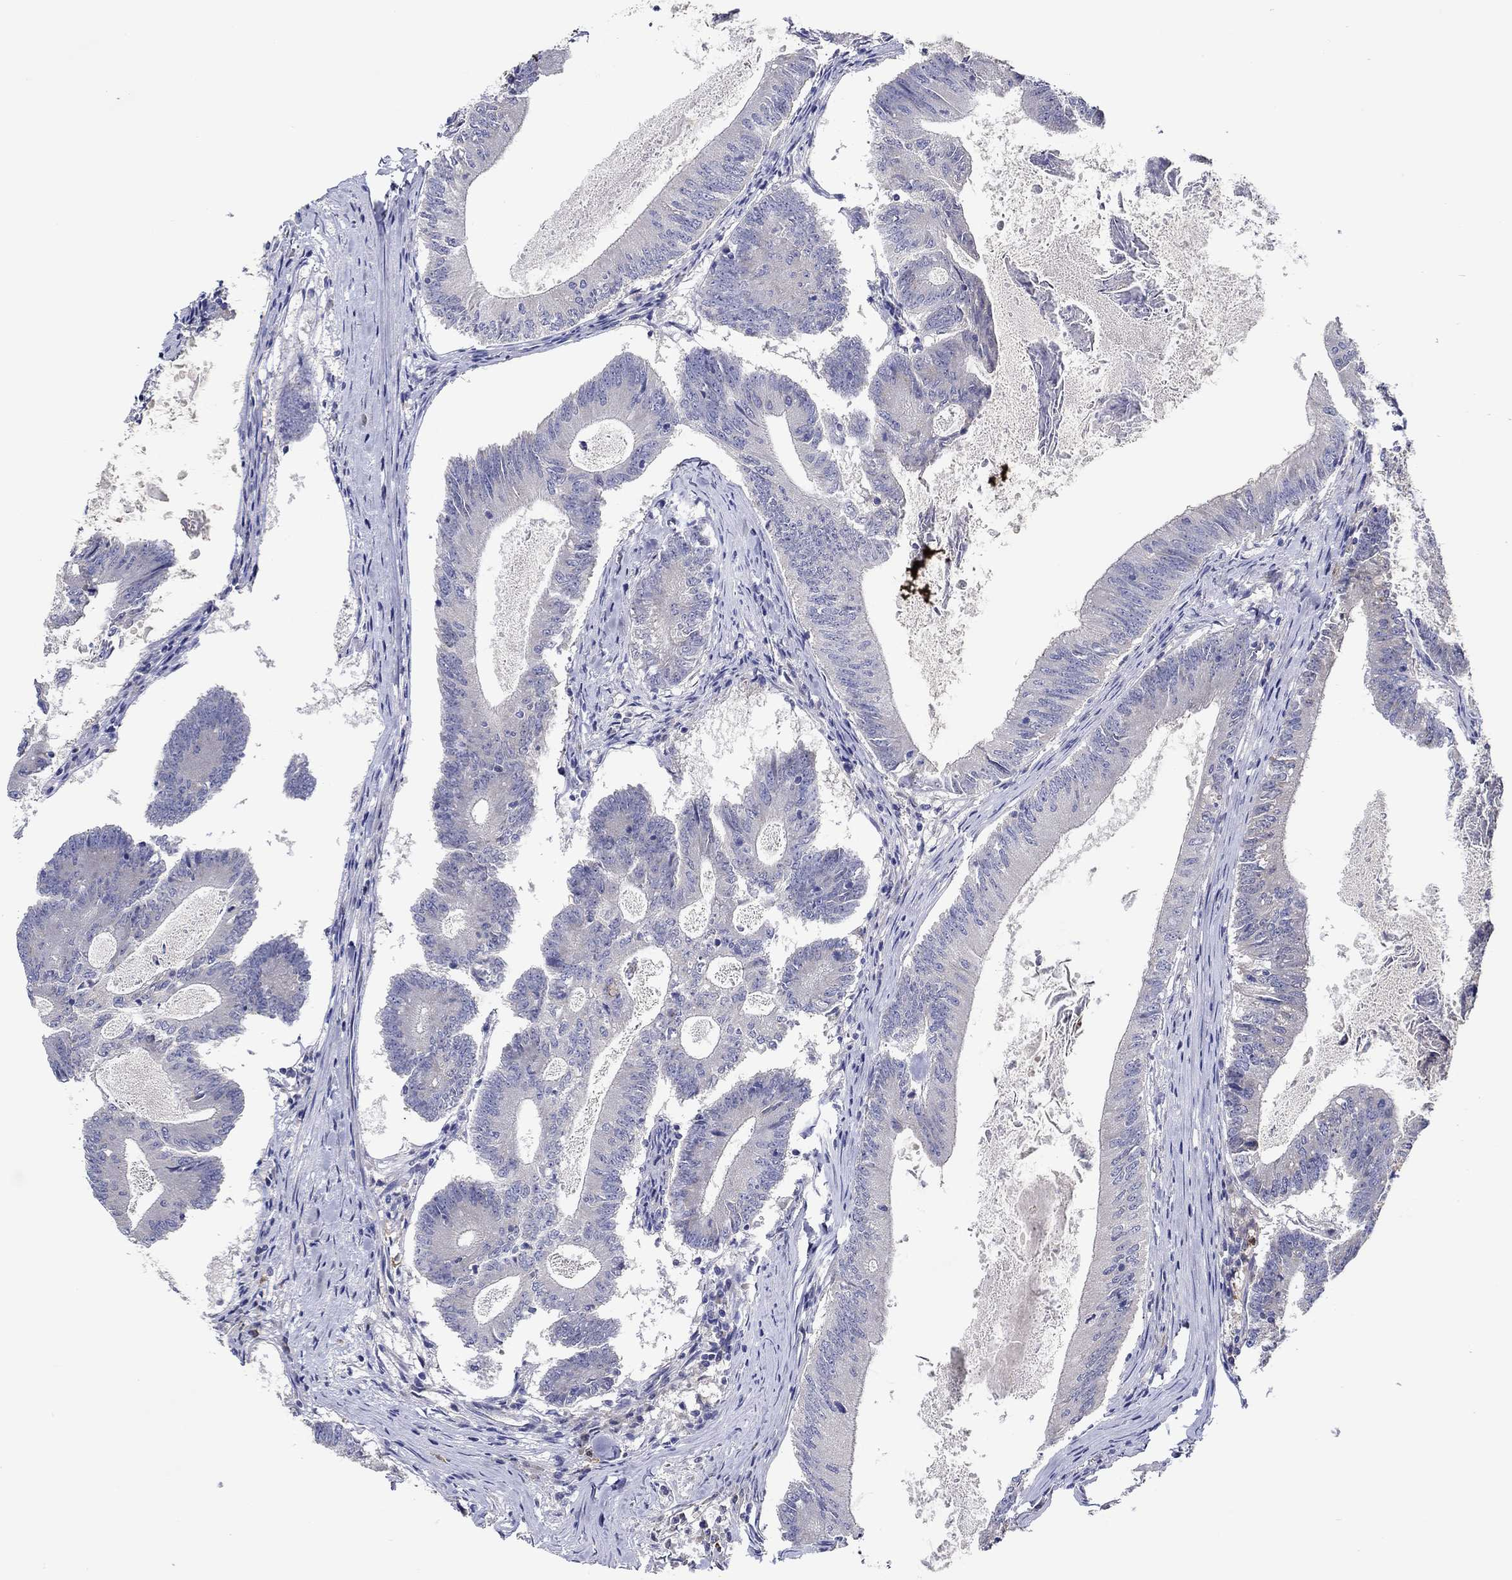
{"staining": {"intensity": "negative", "quantity": "none", "location": "none"}, "tissue": "colorectal cancer", "cell_type": "Tumor cells", "image_type": "cancer", "snomed": [{"axis": "morphology", "description": "Adenocarcinoma, NOS"}, {"axis": "topography", "description": "Colon"}], "caption": "Adenocarcinoma (colorectal) stained for a protein using immunohistochemistry (IHC) exhibits no staining tumor cells.", "gene": "CHIT1", "patient": {"sex": "female", "age": 70}}